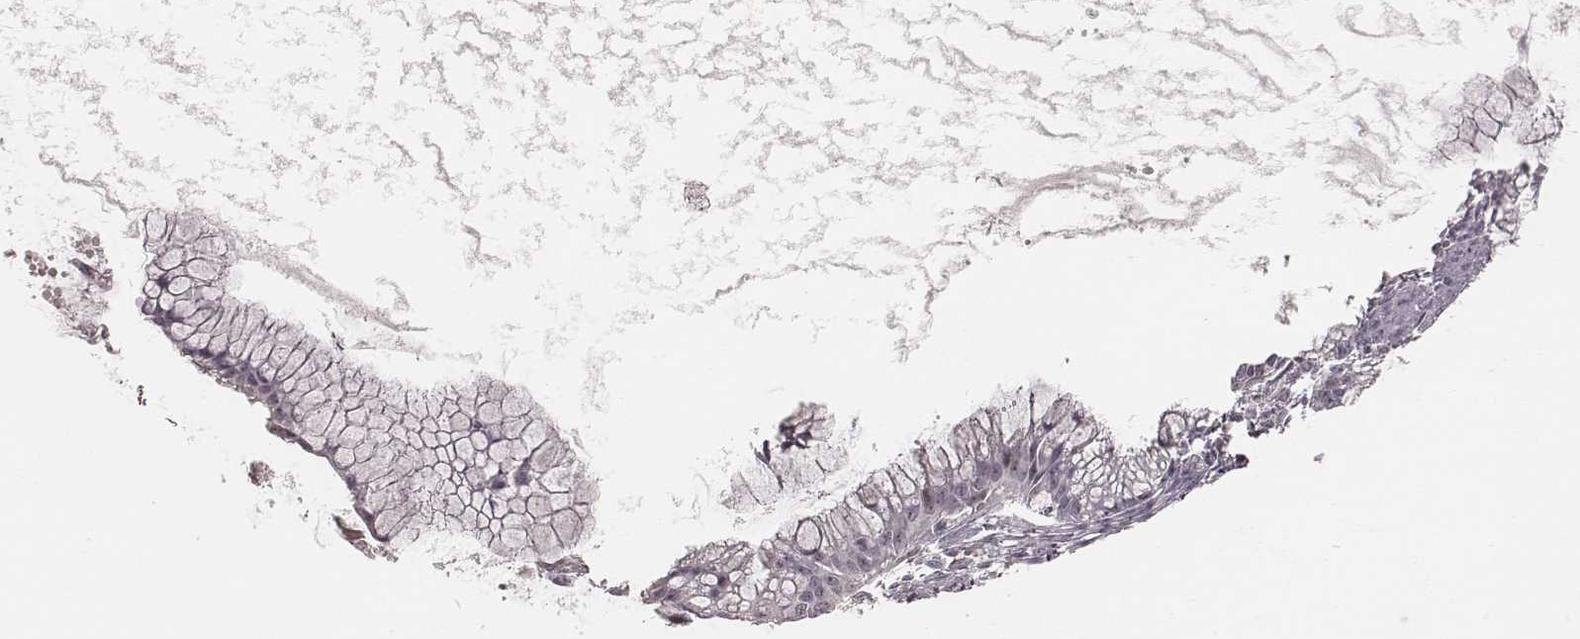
{"staining": {"intensity": "negative", "quantity": "none", "location": "none"}, "tissue": "ovarian cancer", "cell_type": "Tumor cells", "image_type": "cancer", "snomed": [{"axis": "morphology", "description": "Cystadenocarcinoma, mucinous, NOS"}, {"axis": "topography", "description": "Ovary"}], "caption": "High magnification brightfield microscopy of mucinous cystadenocarcinoma (ovarian) stained with DAB (3,3'-diaminobenzidine) (brown) and counterstained with hematoxylin (blue): tumor cells show no significant expression.", "gene": "MADCAM1", "patient": {"sex": "female", "age": 41}}